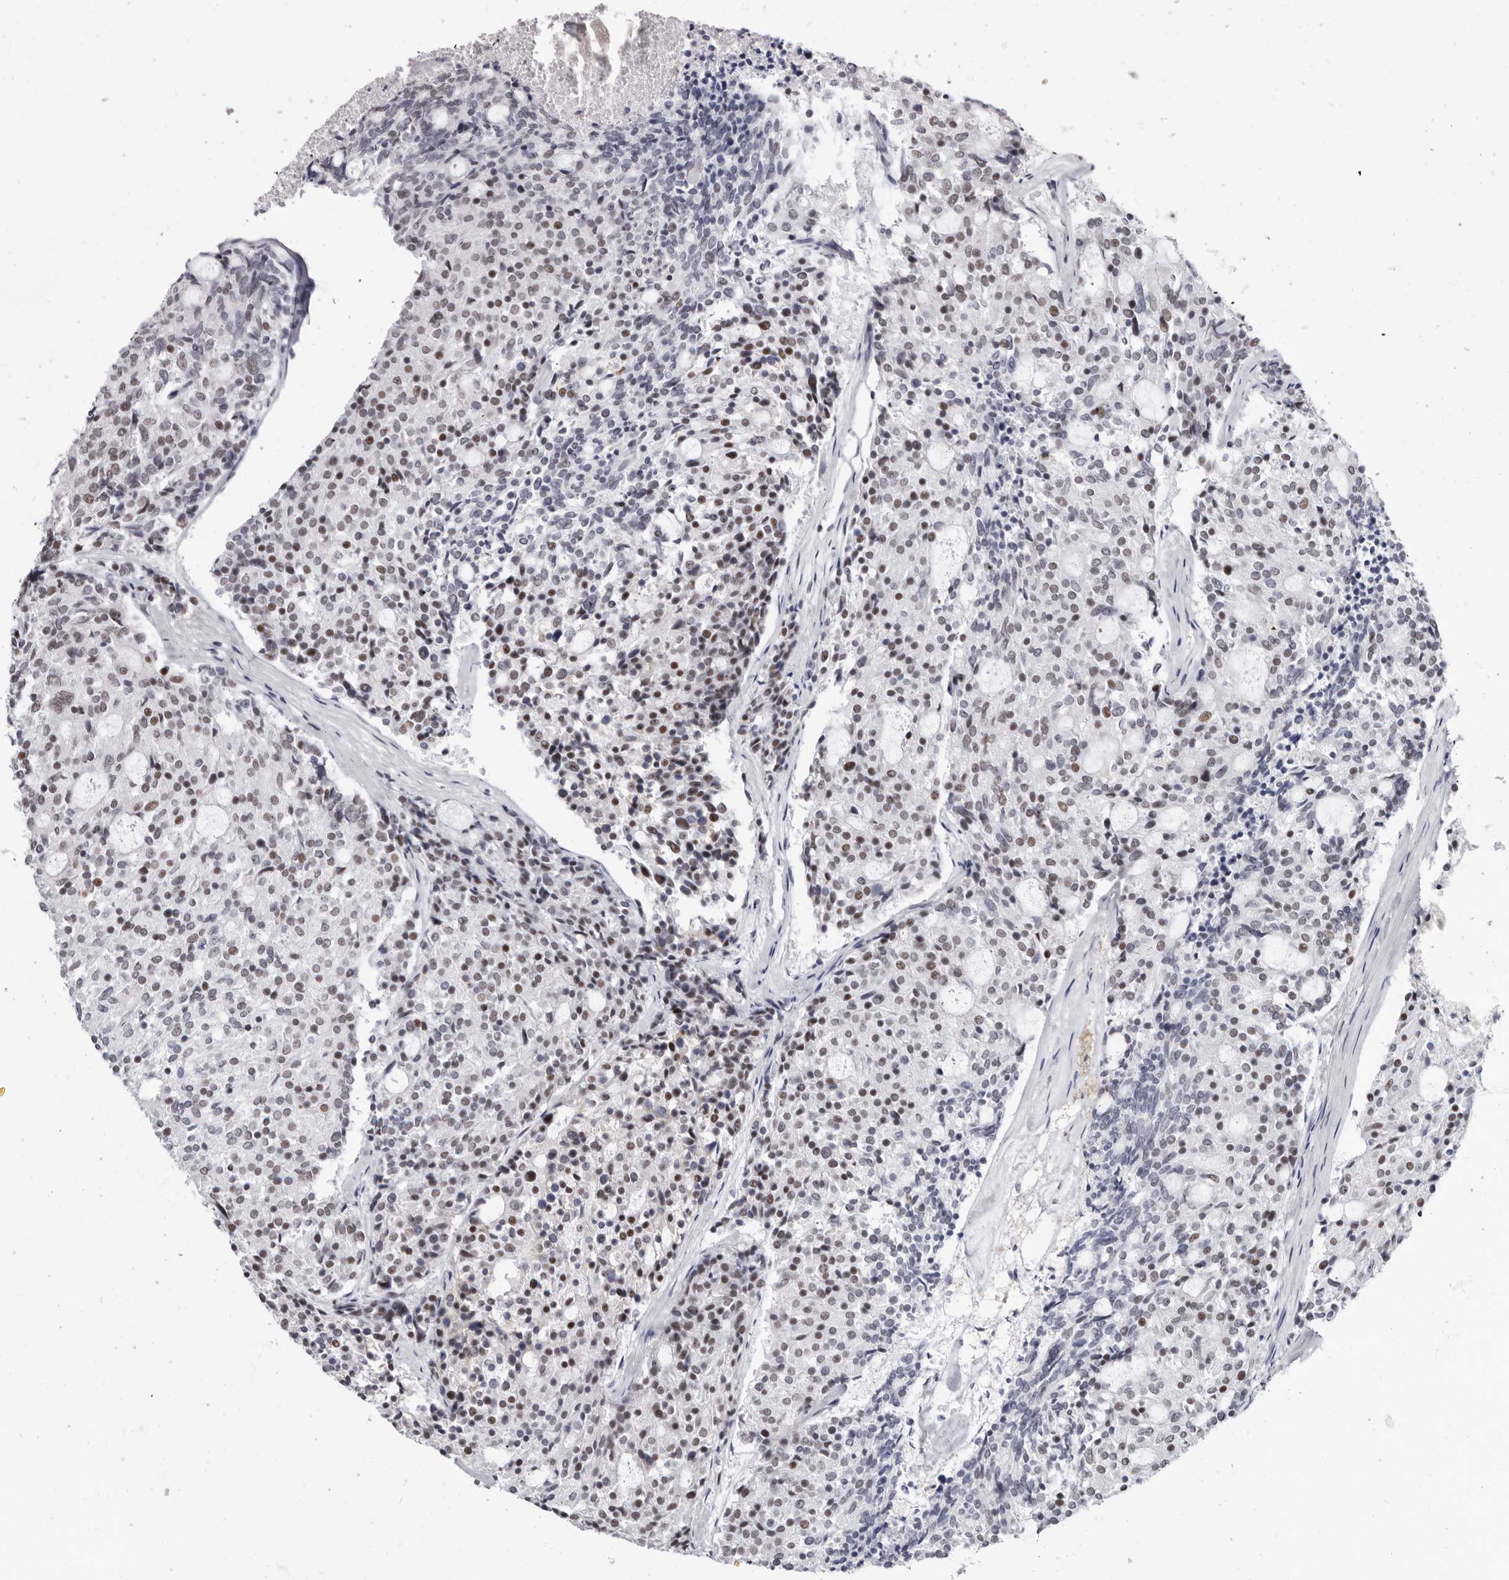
{"staining": {"intensity": "moderate", "quantity": "<25%", "location": "nuclear"}, "tissue": "carcinoid", "cell_type": "Tumor cells", "image_type": "cancer", "snomed": [{"axis": "morphology", "description": "Carcinoid, malignant, NOS"}, {"axis": "topography", "description": "Pancreas"}], "caption": "A brown stain highlights moderate nuclear staining of a protein in human carcinoid (malignant) tumor cells.", "gene": "ZNF326", "patient": {"sex": "female", "age": 54}}